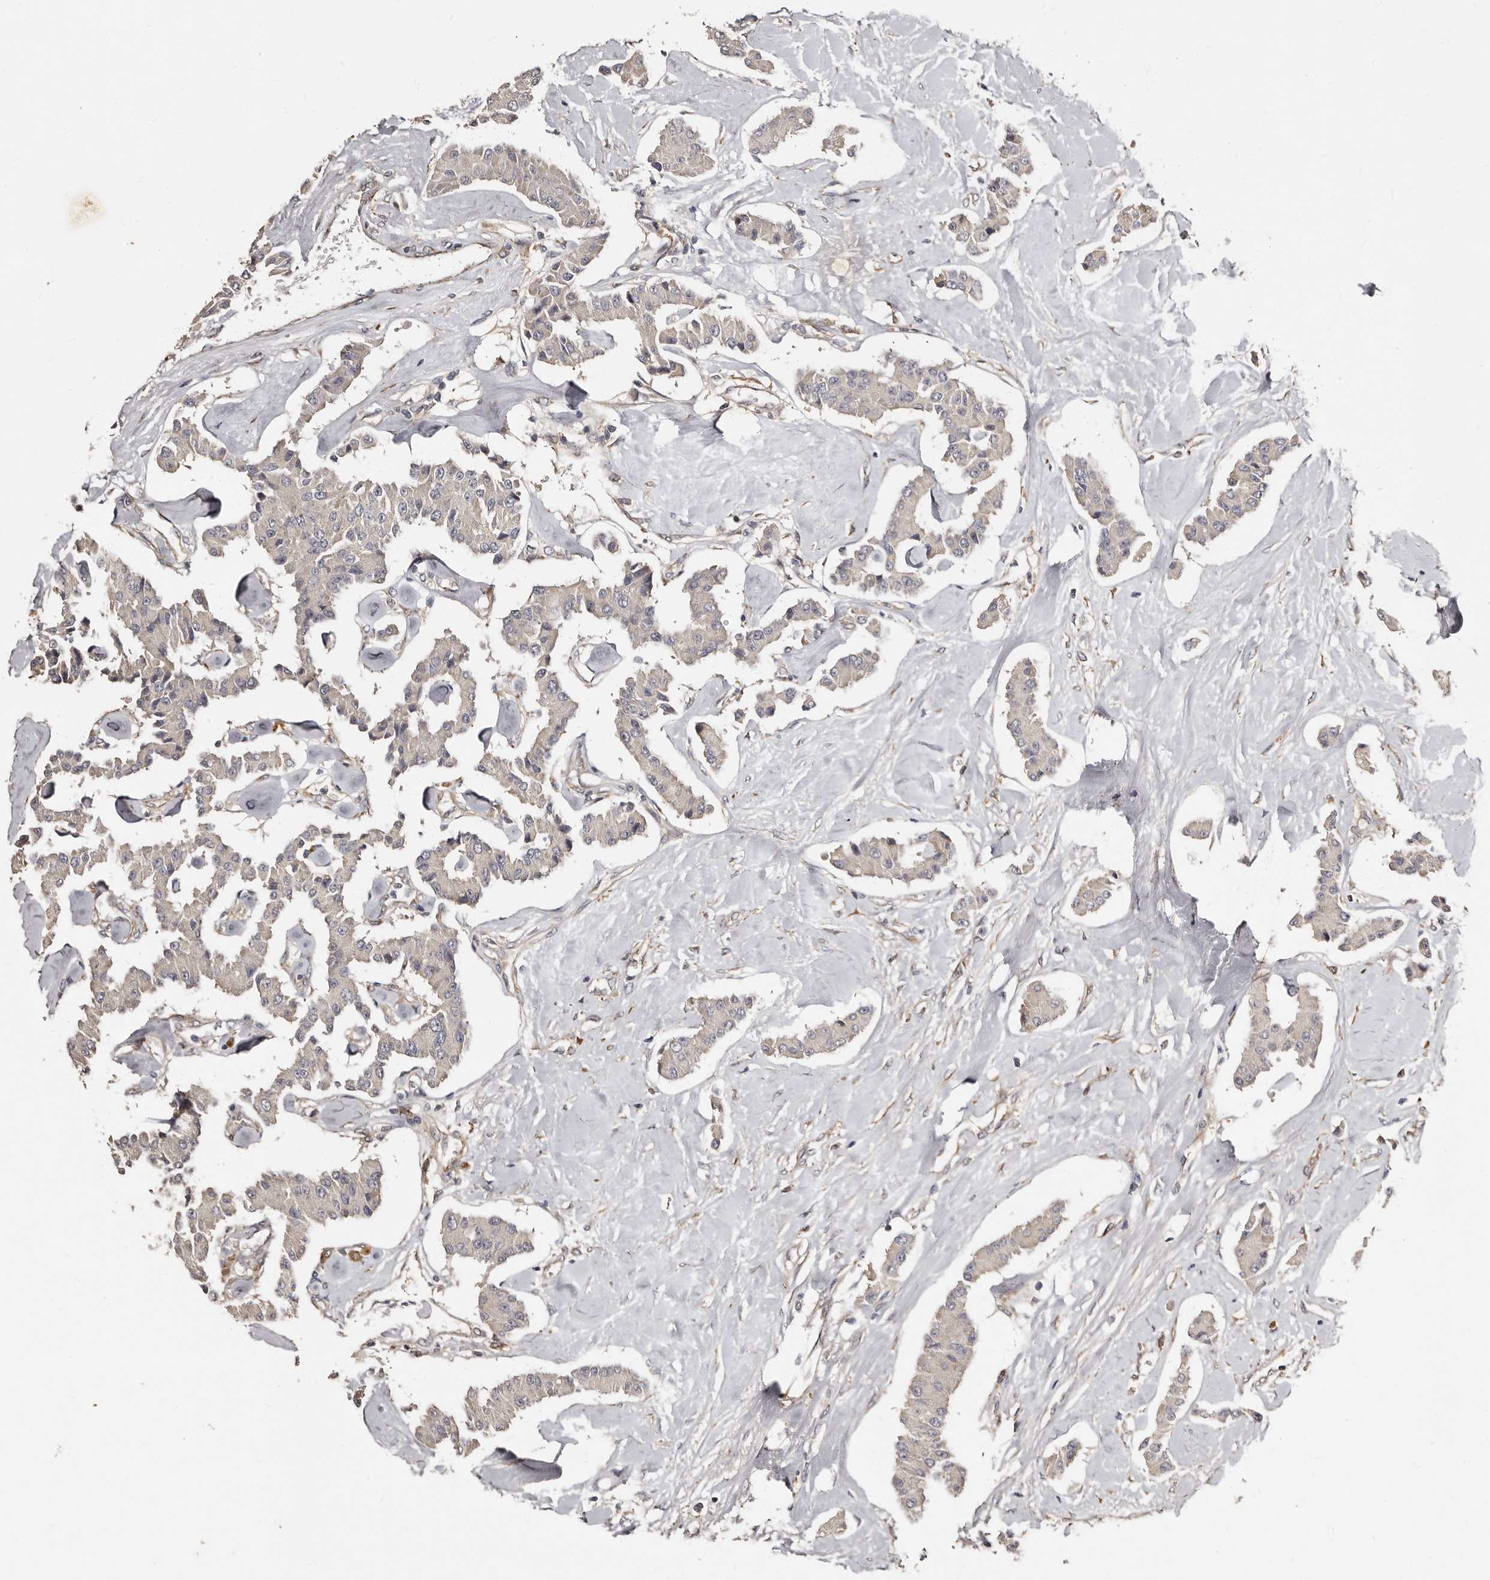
{"staining": {"intensity": "negative", "quantity": "none", "location": "none"}, "tissue": "carcinoid", "cell_type": "Tumor cells", "image_type": "cancer", "snomed": [{"axis": "morphology", "description": "Carcinoid, malignant, NOS"}, {"axis": "topography", "description": "Pancreas"}], "caption": "The photomicrograph reveals no staining of tumor cells in carcinoid (malignant).", "gene": "TBC1D22B", "patient": {"sex": "male", "age": 41}}